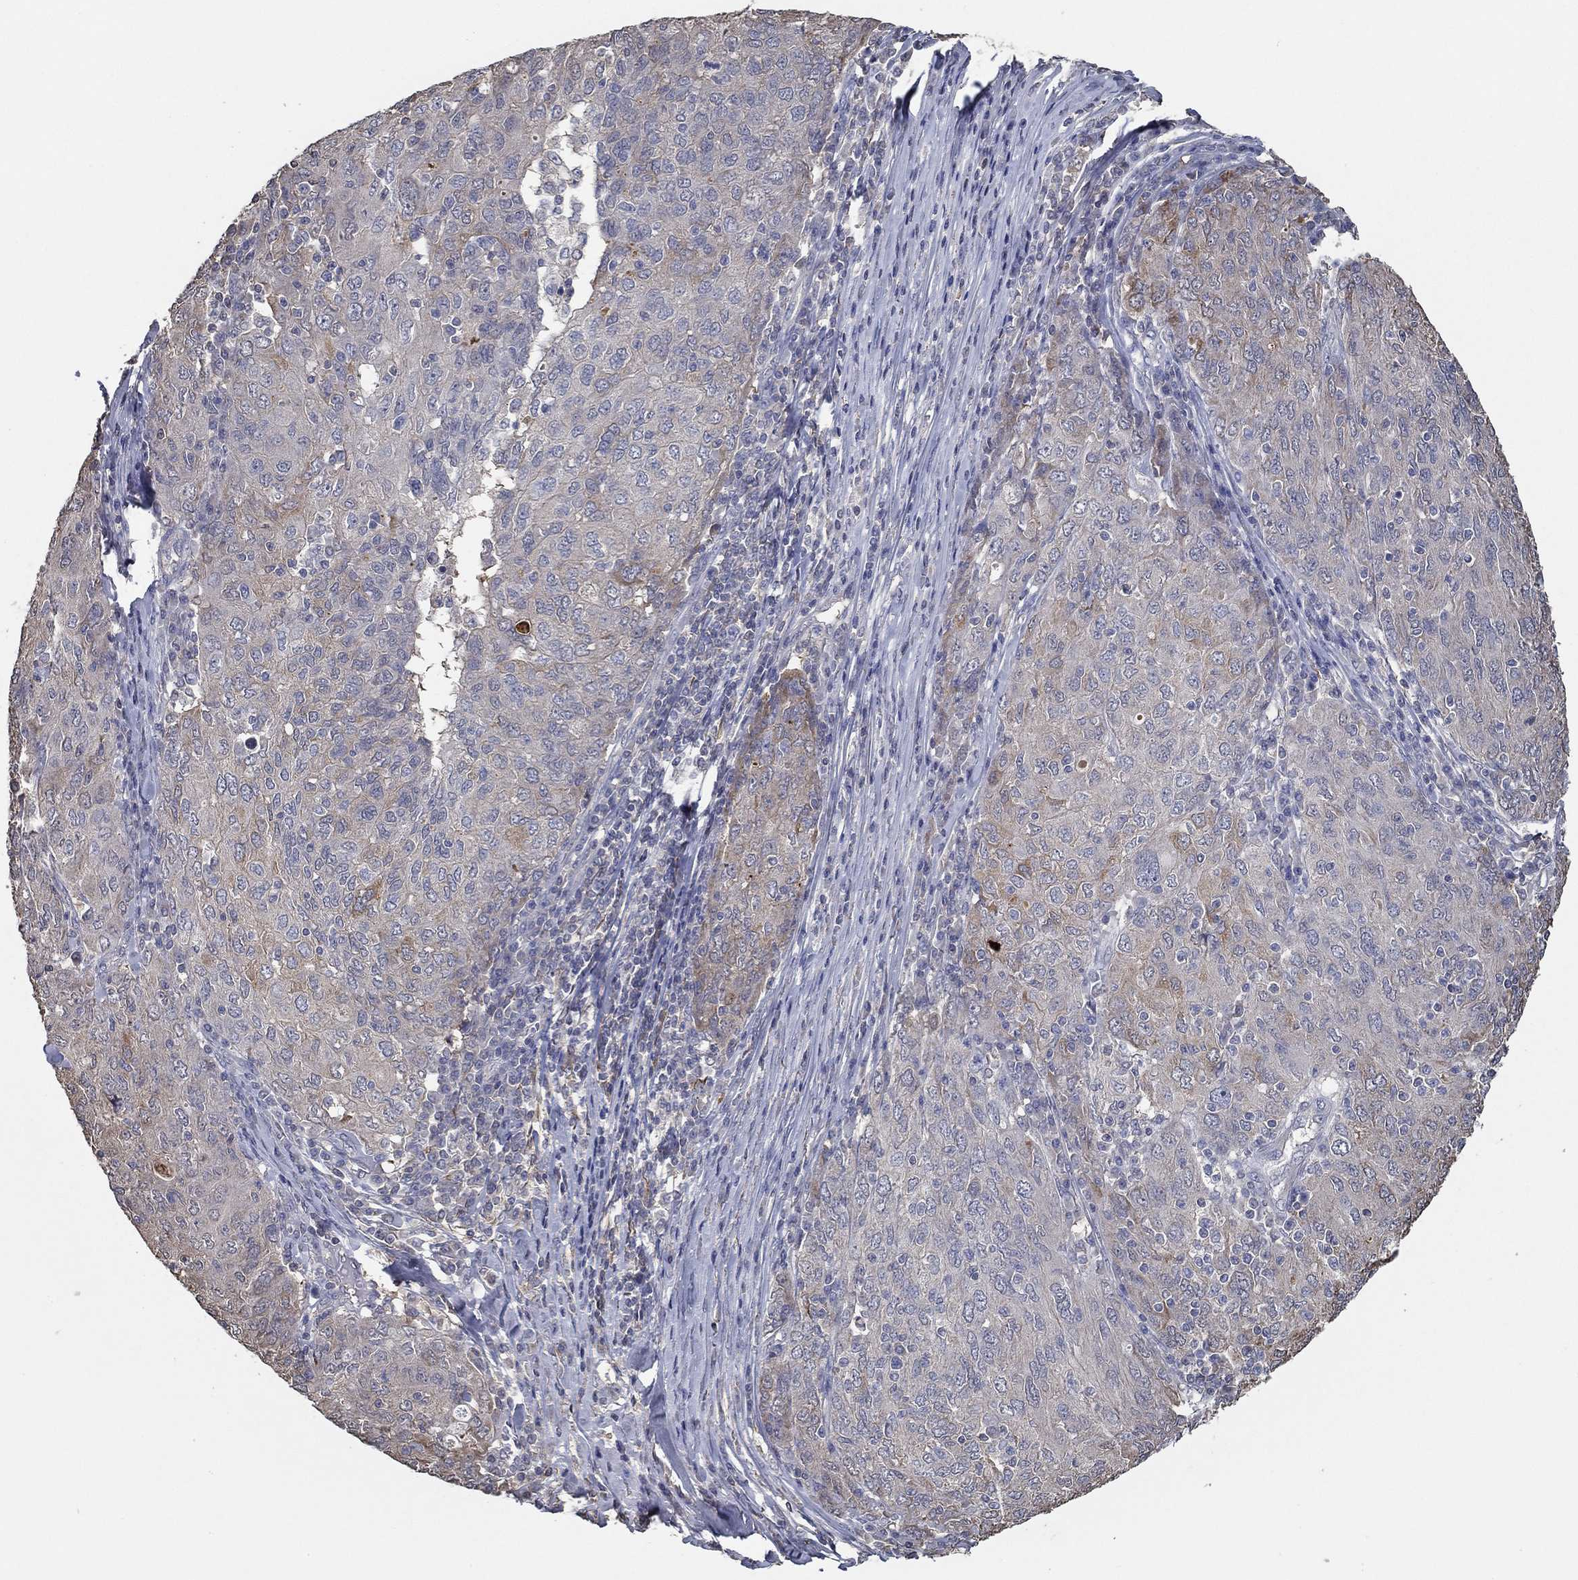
{"staining": {"intensity": "moderate", "quantity": "<25%", "location": "cytoplasmic/membranous"}, "tissue": "ovarian cancer", "cell_type": "Tumor cells", "image_type": "cancer", "snomed": [{"axis": "morphology", "description": "Carcinoma, endometroid"}, {"axis": "topography", "description": "Ovary"}], "caption": "A high-resolution photomicrograph shows IHC staining of ovarian cancer, which demonstrates moderate cytoplasmic/membranous staining in approximately <25% of tumor cells. The staining was performed using DAB (3,3'-diaminobenzidine) to visualize the protein expression in brown, while the nuclei were stained in blue with hematoxylin (Magnification: 20x).", "gene": "IL10", "patient": {"sex": "female", "age": 50}}